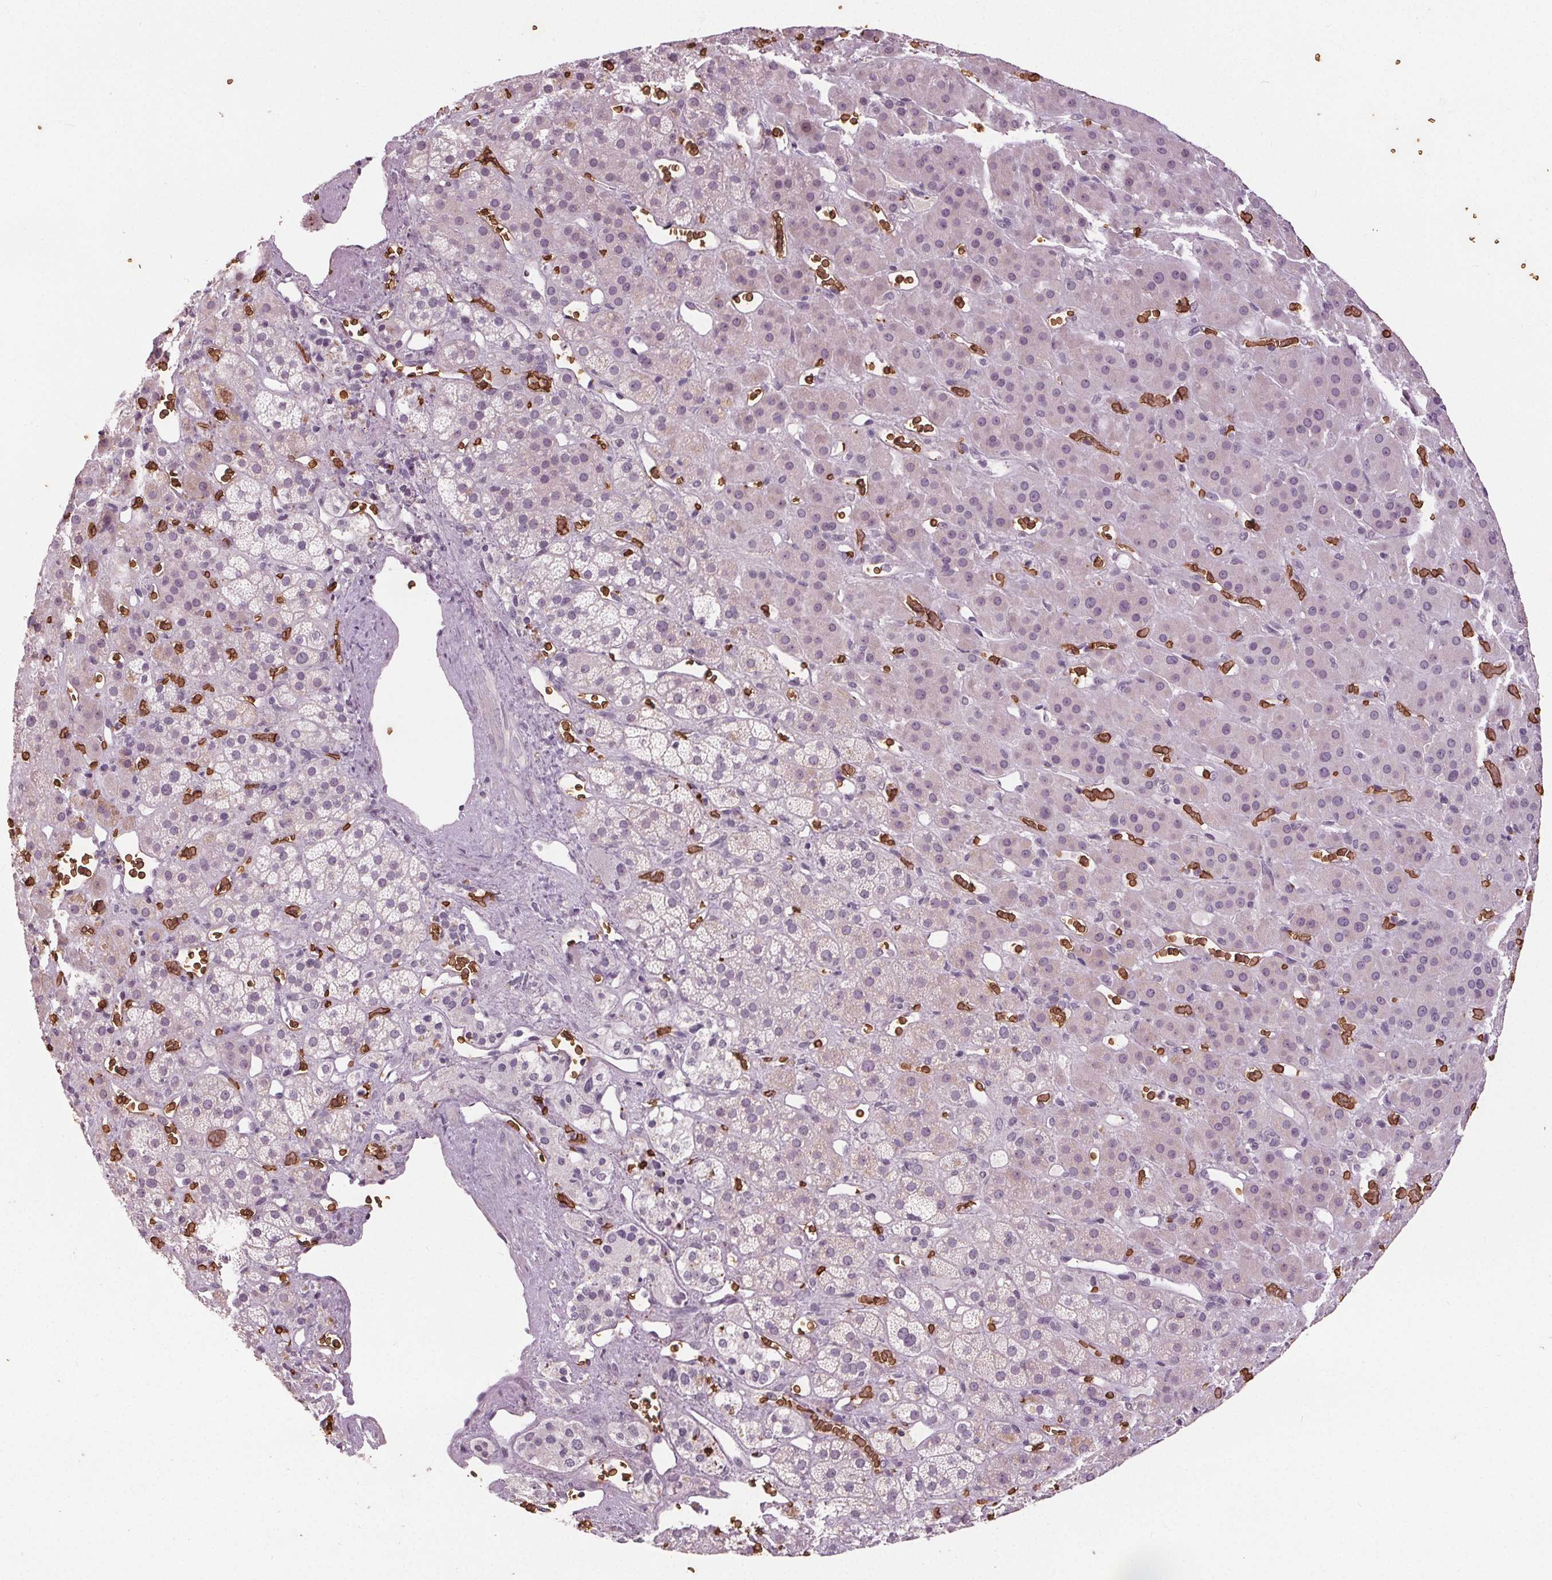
{"staining": {"intensity": "negative", "quantity": "none", "location": "none"}, "tissue": "adrenal gland", "cell_type": "Glandular cells", "image_type": "normal", "snomed": [{"axis": "morphology", "description": "Normal tissue, NOS"}, {"axis": "topography", "description": "Adrenal gland"}], "caption": "An IHC micrograph of benign adrenal gland is shown. There is no staining in glandular cells of adrenal gland. (DAB IHC, high magnification).", "gene": "SLC4A1", "patient": {"sex": "male", "age": 57}}